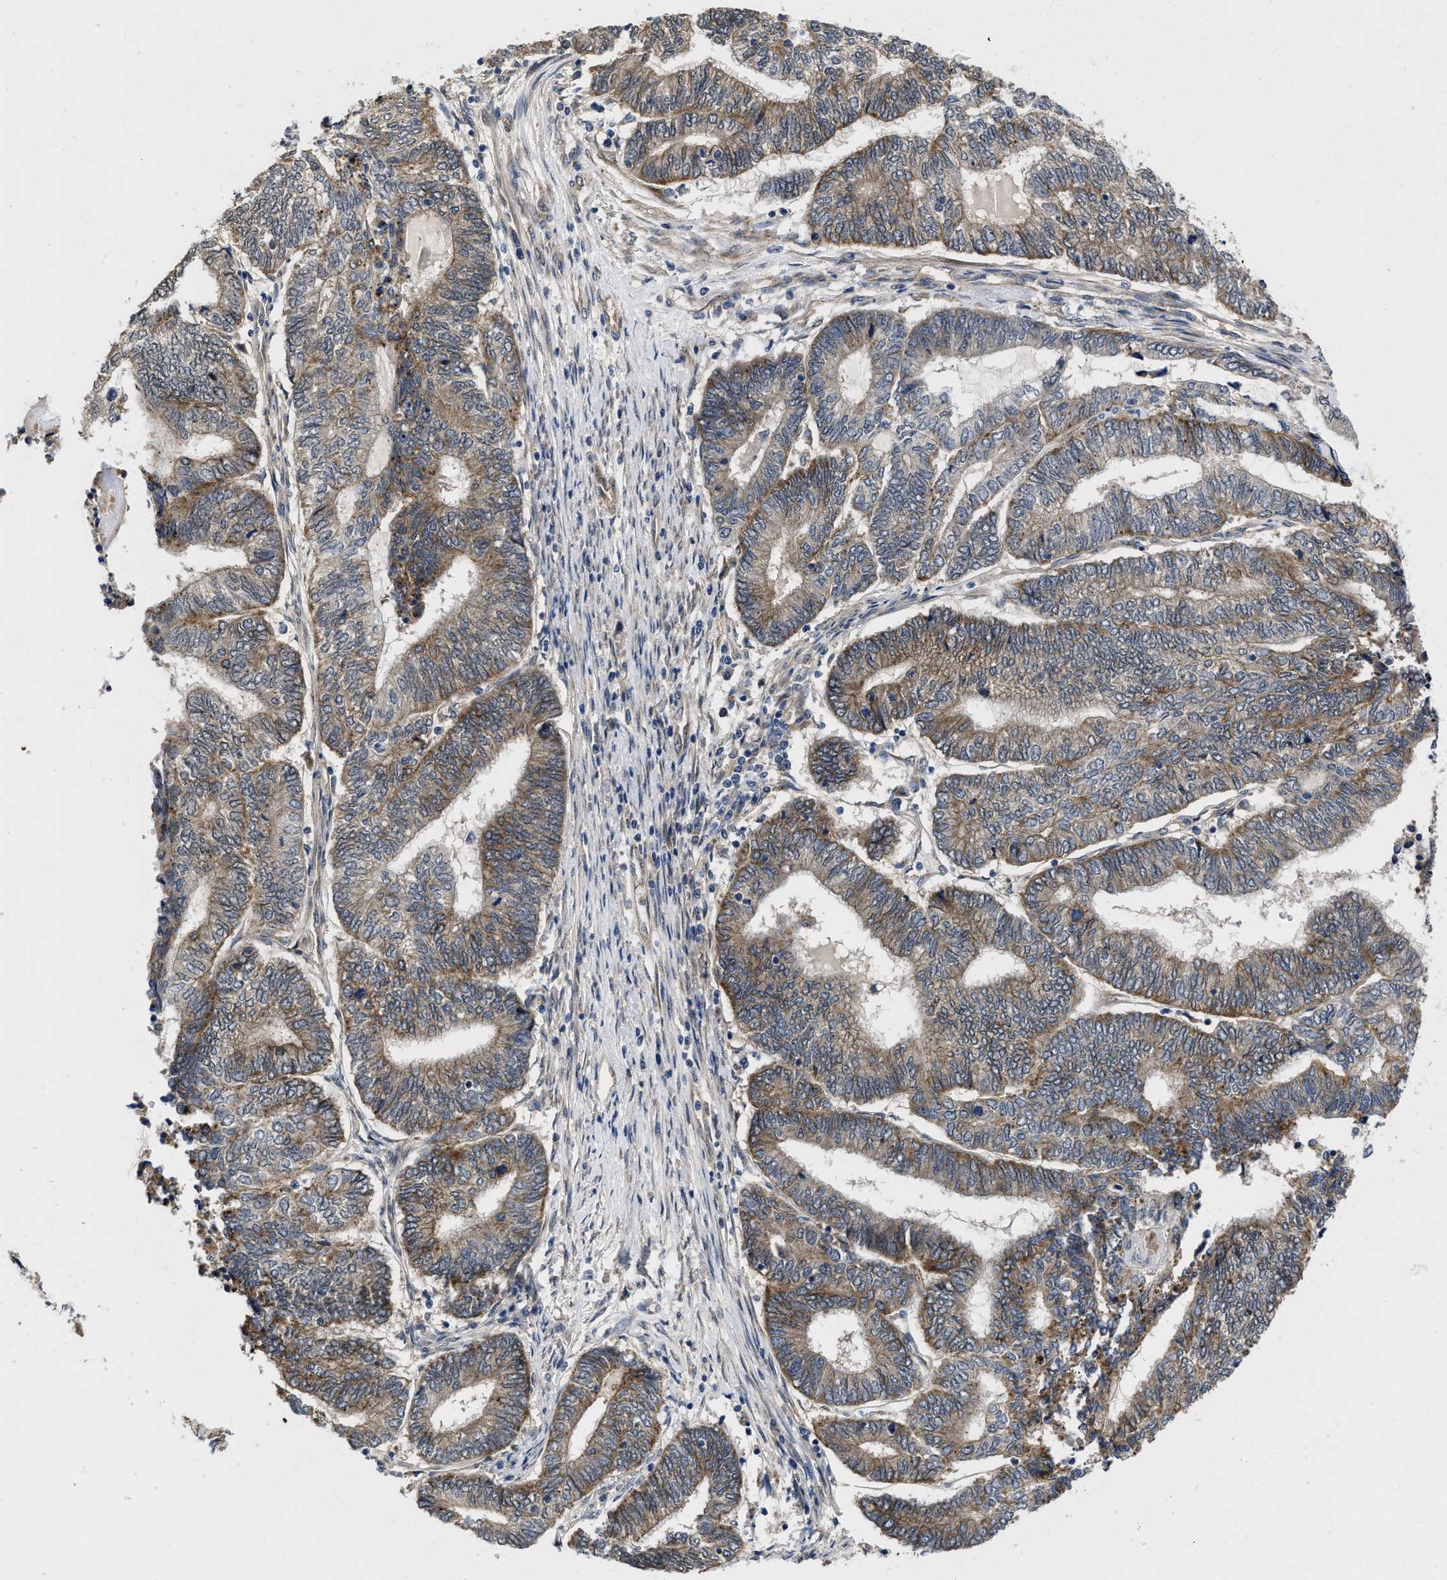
{"staining": {"intensity": "moderate", "quantity": ">75%", "location": "cytoplasmic/membranous"}, "tissue": "endometrial cancer", "cell_type": "Tumor cells", "image_type": "cancer", "snomed": [{"axis": "morphology", "description": "Adenocarcinoma, NOS"}, {"axis": "topography", "description": "Uterus"}, {"axis": "topography", "description": "Endometrium"}], "caption": "Moderate cytoplasmic/membranous protein positivity is identified in approximately >75% of tumor cells in endometrial adenocarcinoma.", "gene": "PKD2", "patient": {"sex": "female", "age": 70}}